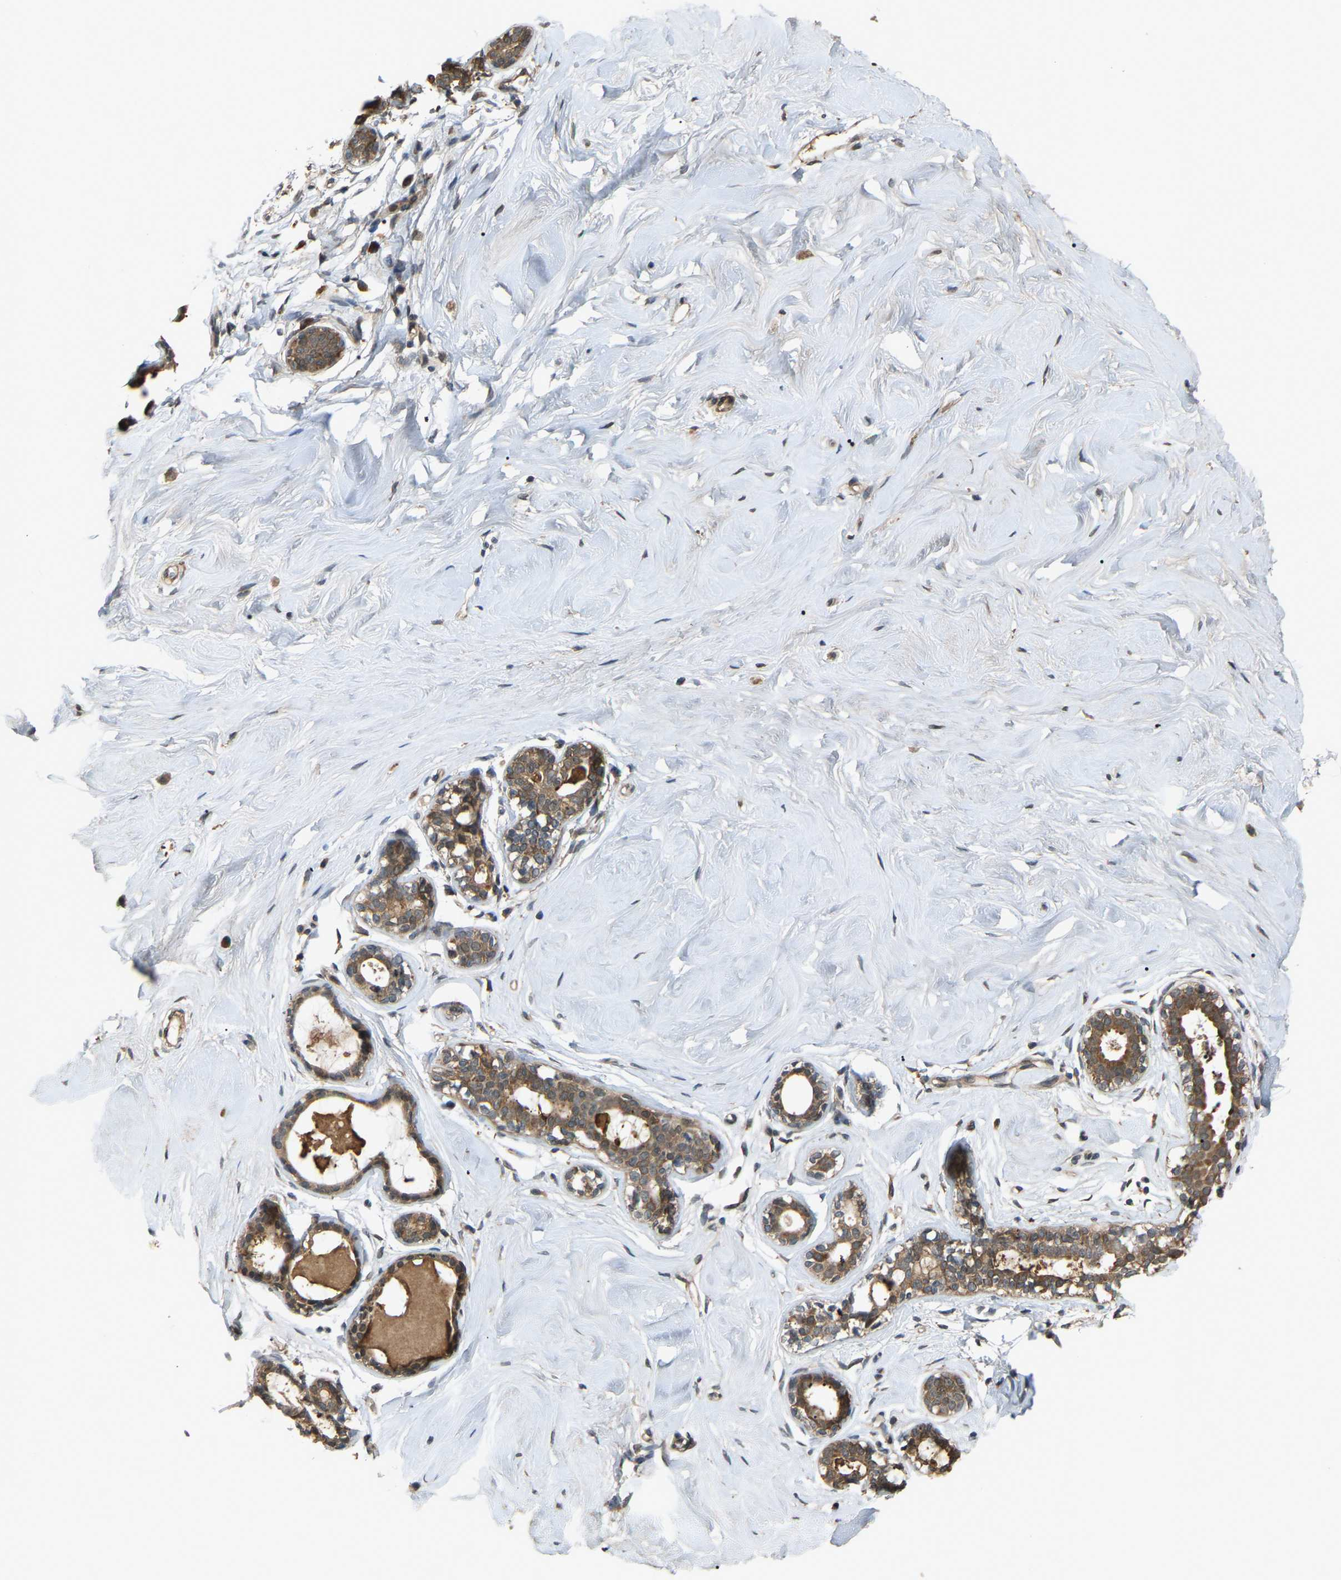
{"staining": {"intensity": "negative", "quantity": "none", "location": "none"}, "tissue": "breast", "cell_type": "Adipocytes", "image_type": "normal", "snomed": [{"axis": "morphology", "description": "Normal tissue, NOS"}, {"axis": "topography", "description": "Breast"}], "caption": "IHC image of unremarkable breast: human breast stained with DAB shows no significant protein expression in adipocytes.", "gene": "CROT", "patient": {"sex": "female", "age": 23}}